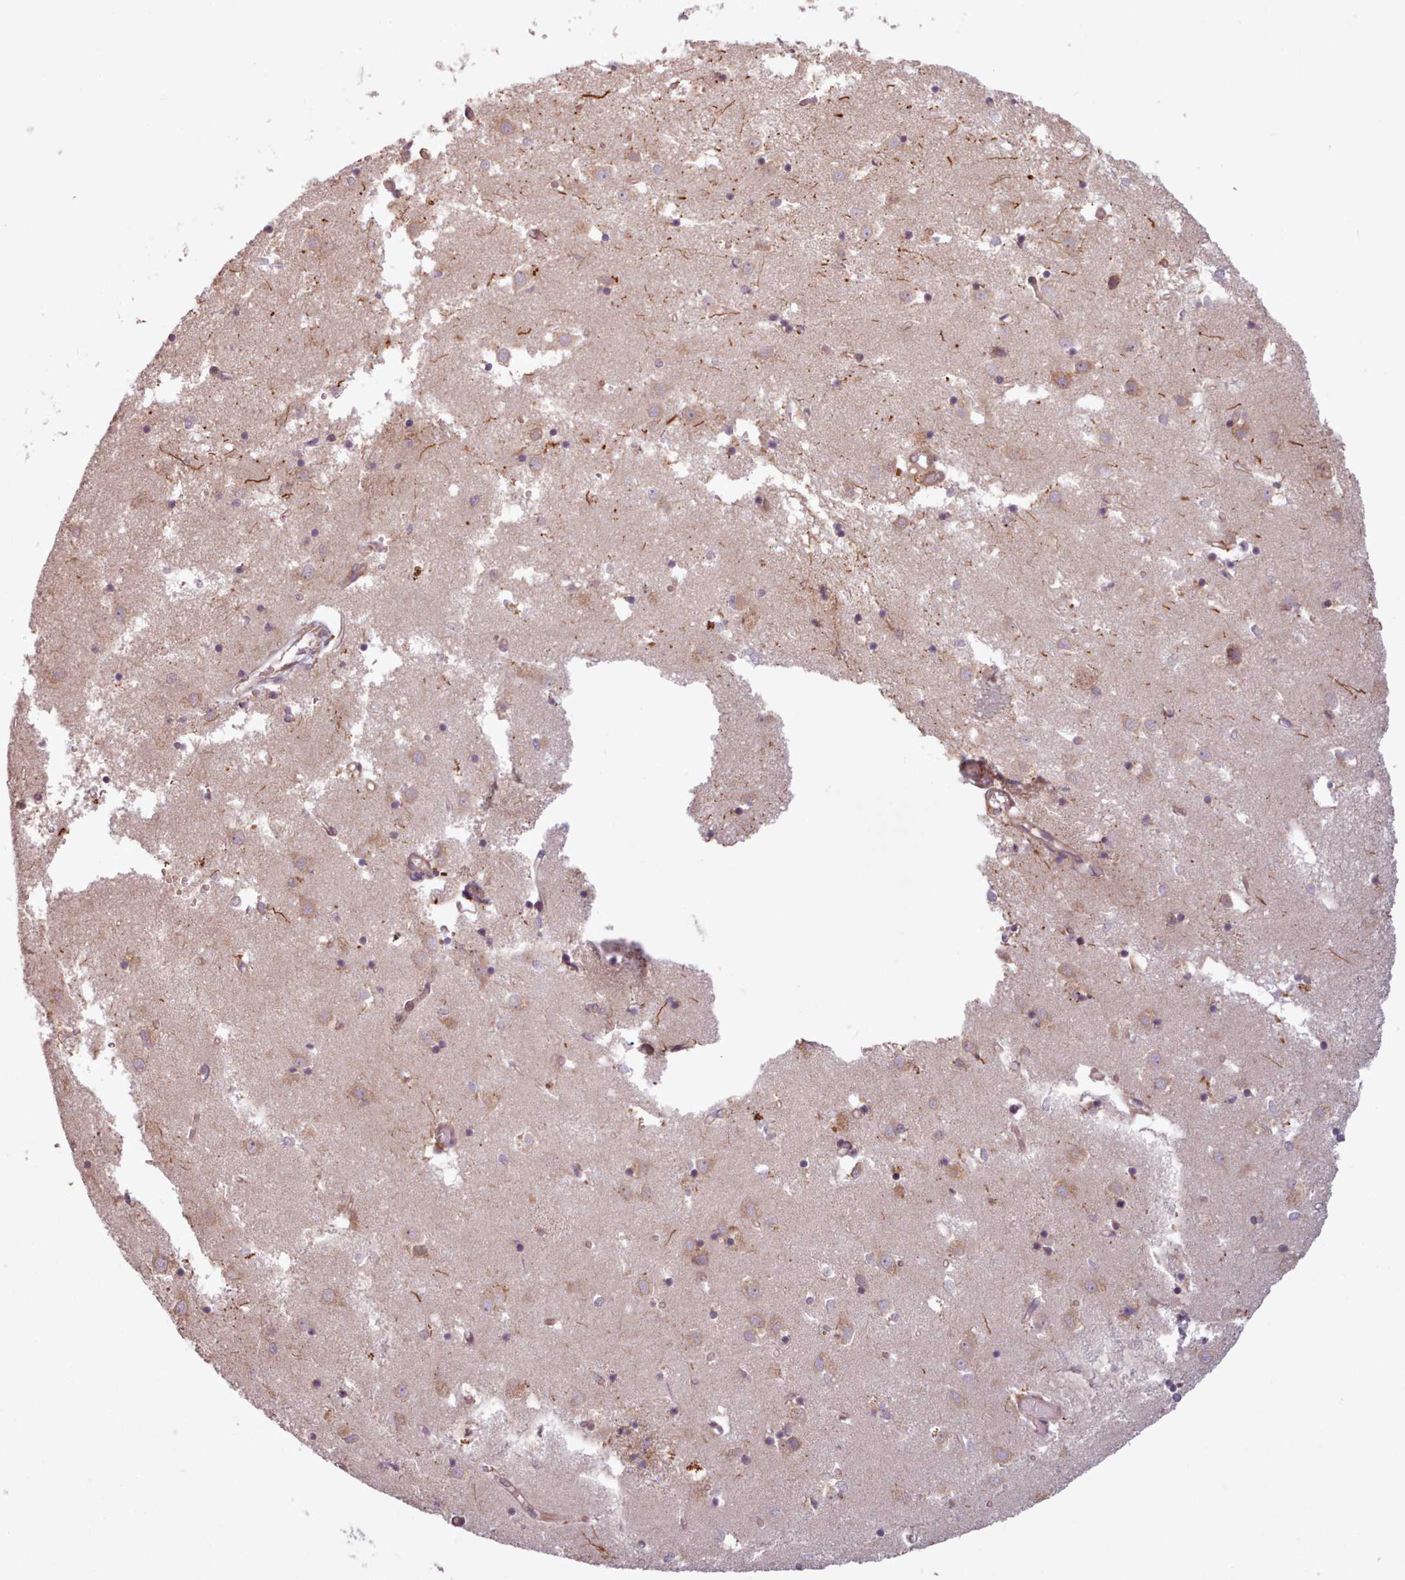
{"staining": {"intensity": "moderate", "quantity": ">75%", "location": "cytoplasmic/membranous"}, "tissue": "caudate", "cell_type": "Glial cells", "image_type": "normal", "snomed": [{"axis": "morphology", "description": "Normal tissue, NOS"}, {"axis": "topography", "description": "Lateral ventricle wall"}], "caption": "Immunohistochemical staining of benign human caudate shows >75% levels of moderate cytoplasmic/membranous protein expression in approximately >75% of glial cells.", "gene": "WASHC2A", "patient": {"sex": "male", "age": 70}}